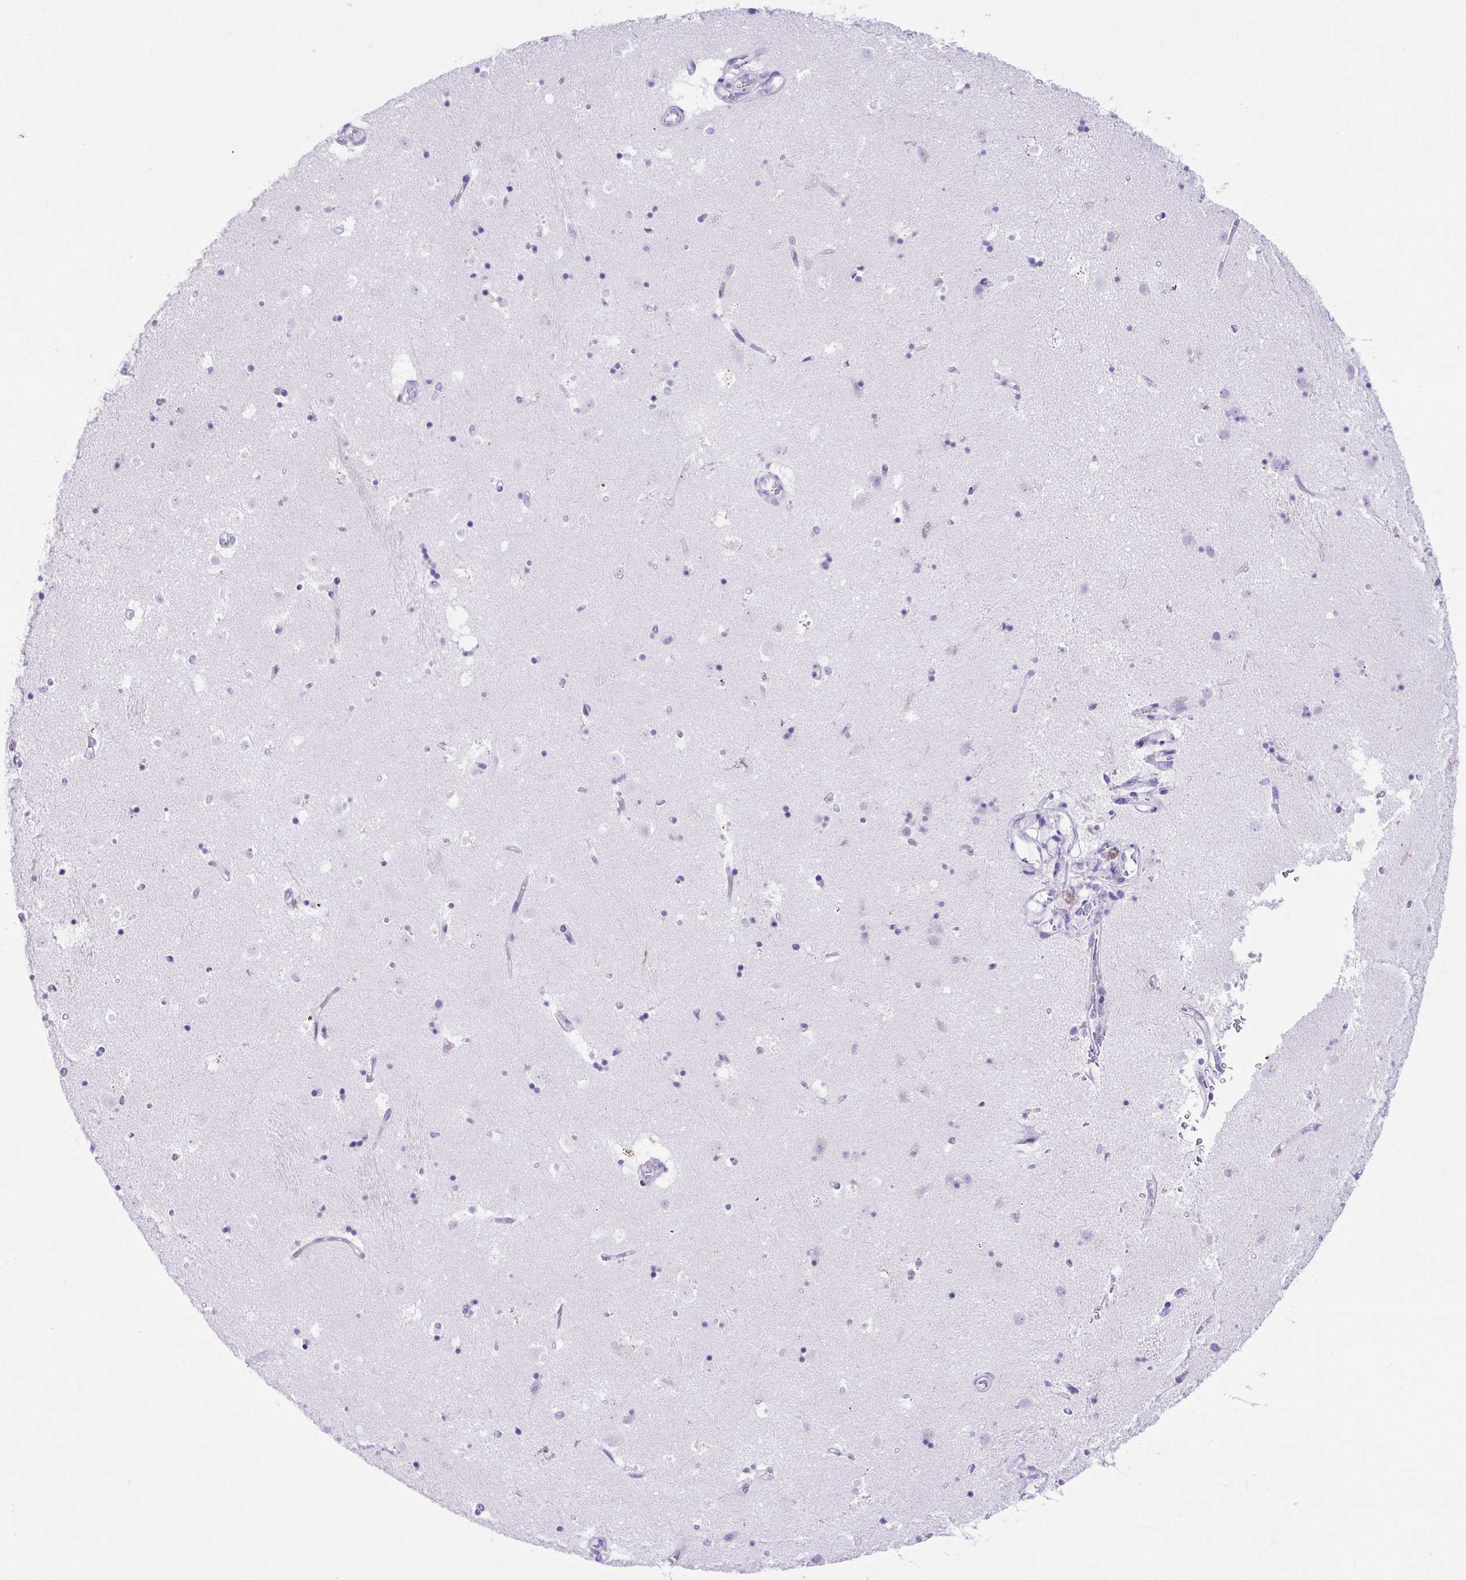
{"staining": {"intensity": "negative", "quantity": "none", "location": "none"}, "tissue": "caudate", "cell_type": "Glial cells", "image_type": "normal", "snomed": [{"axis": "morphology", "description": "Normal tissue, NOS"}, {"axis": "topography", "description": "Lateral ventricle wall"}], "caption": "Immunohistochemistry photomicrograph of unremarkable caudate: caudate stained with DAB displays no significant protein staining in glial cells.", "gene": "KRT12", "patient": {"sex": "male", "age": 58}}